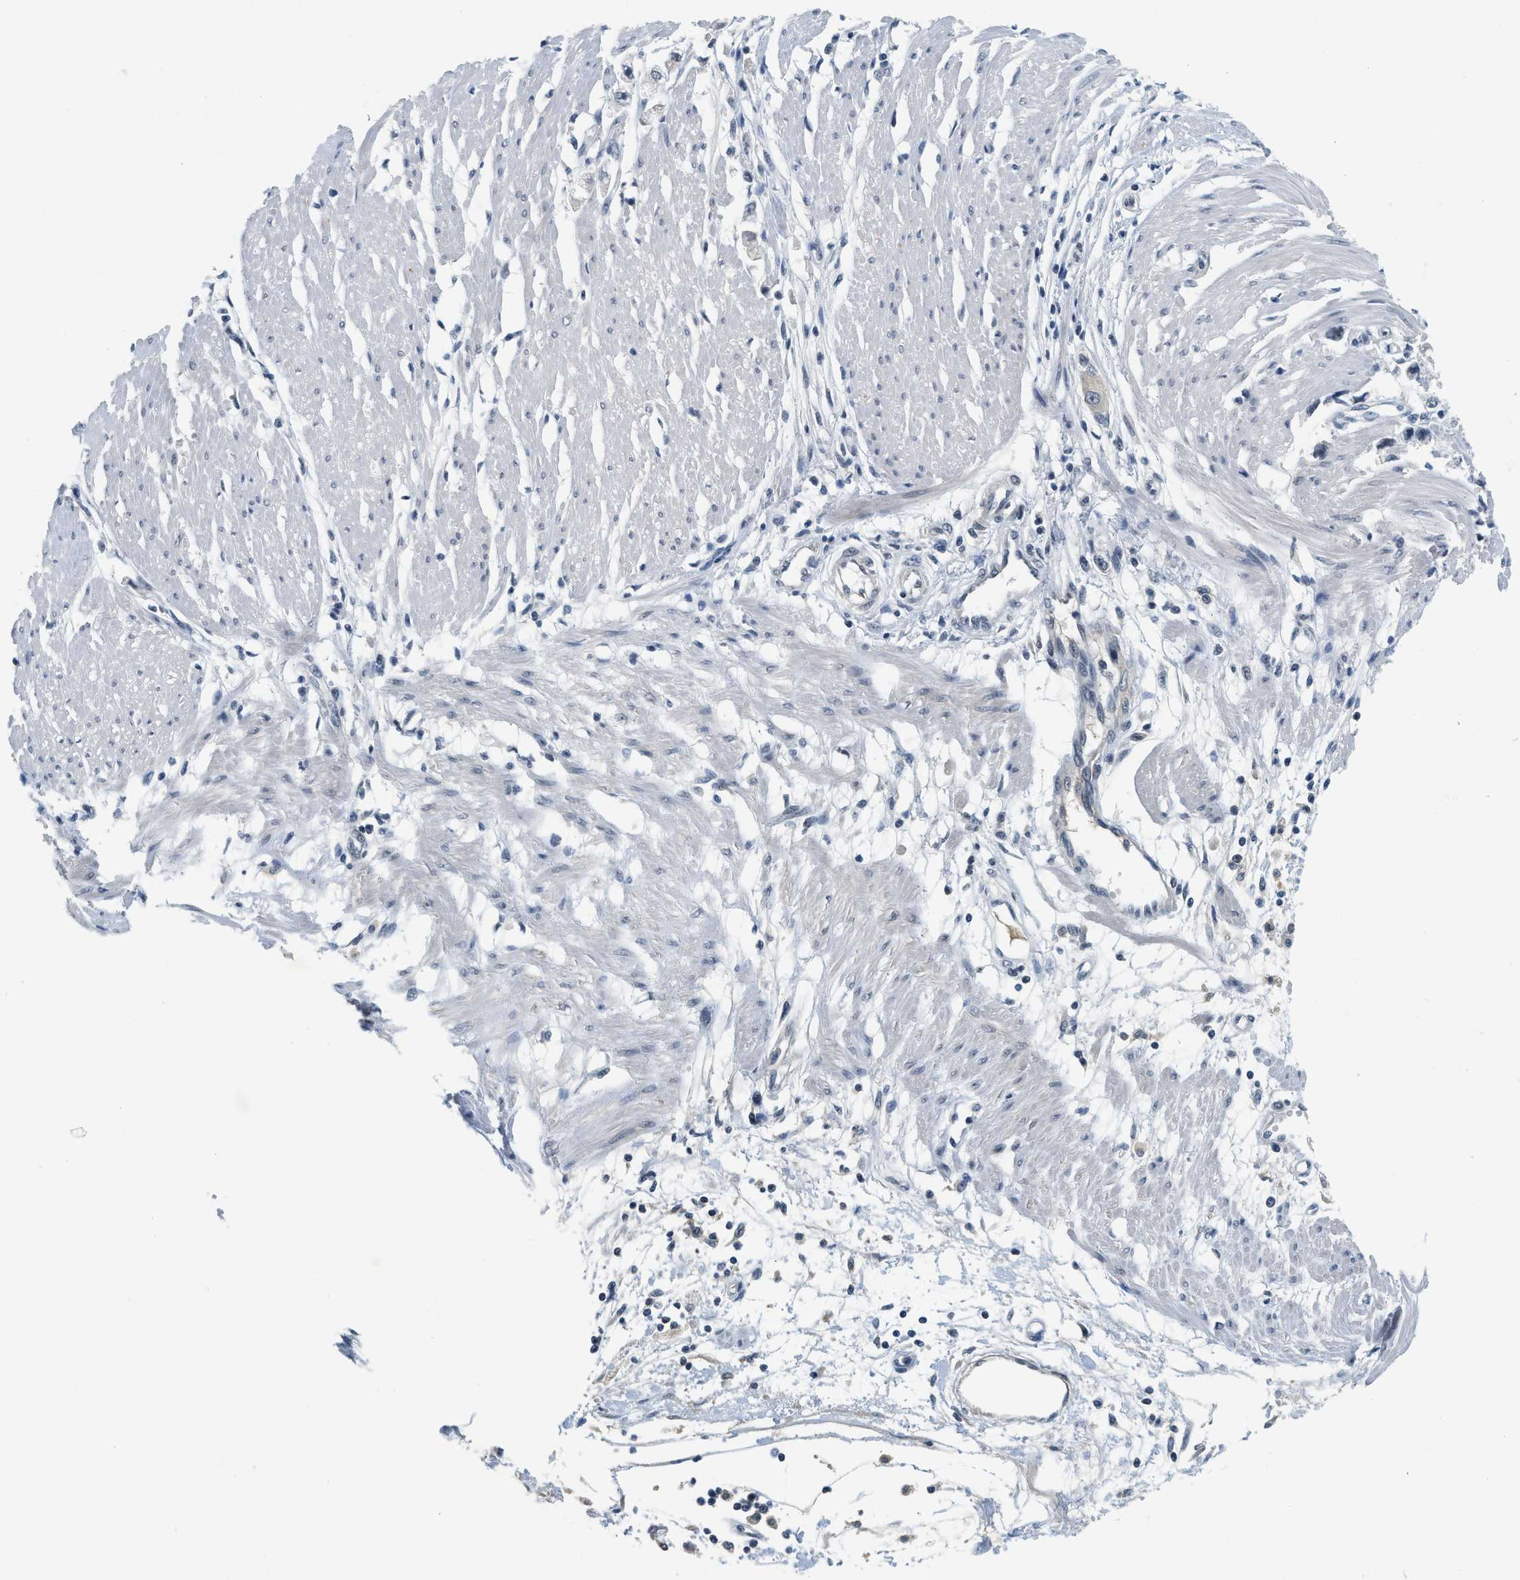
{"staining": {"intensity": "negative", "quantity": "none", "location": "none"}, "tissue": "stomach cancer", "cell_type": "Tumor cells", "image_type": "cancer", "snomed": [{"axis": "morphology", "description": "Adenocarcinoma, NOS"}, {"axis": "topography", "description": "Stomach"}], "caption": "An immunohistochemistry (IHC) image of stomach cancer (adenocarcinoma) is shown. There is no staining in tumor cells of stomach cancer (adenocarcinoma).", "gene": "MZF1", "patient": {"sex": "female", "age": 59}}